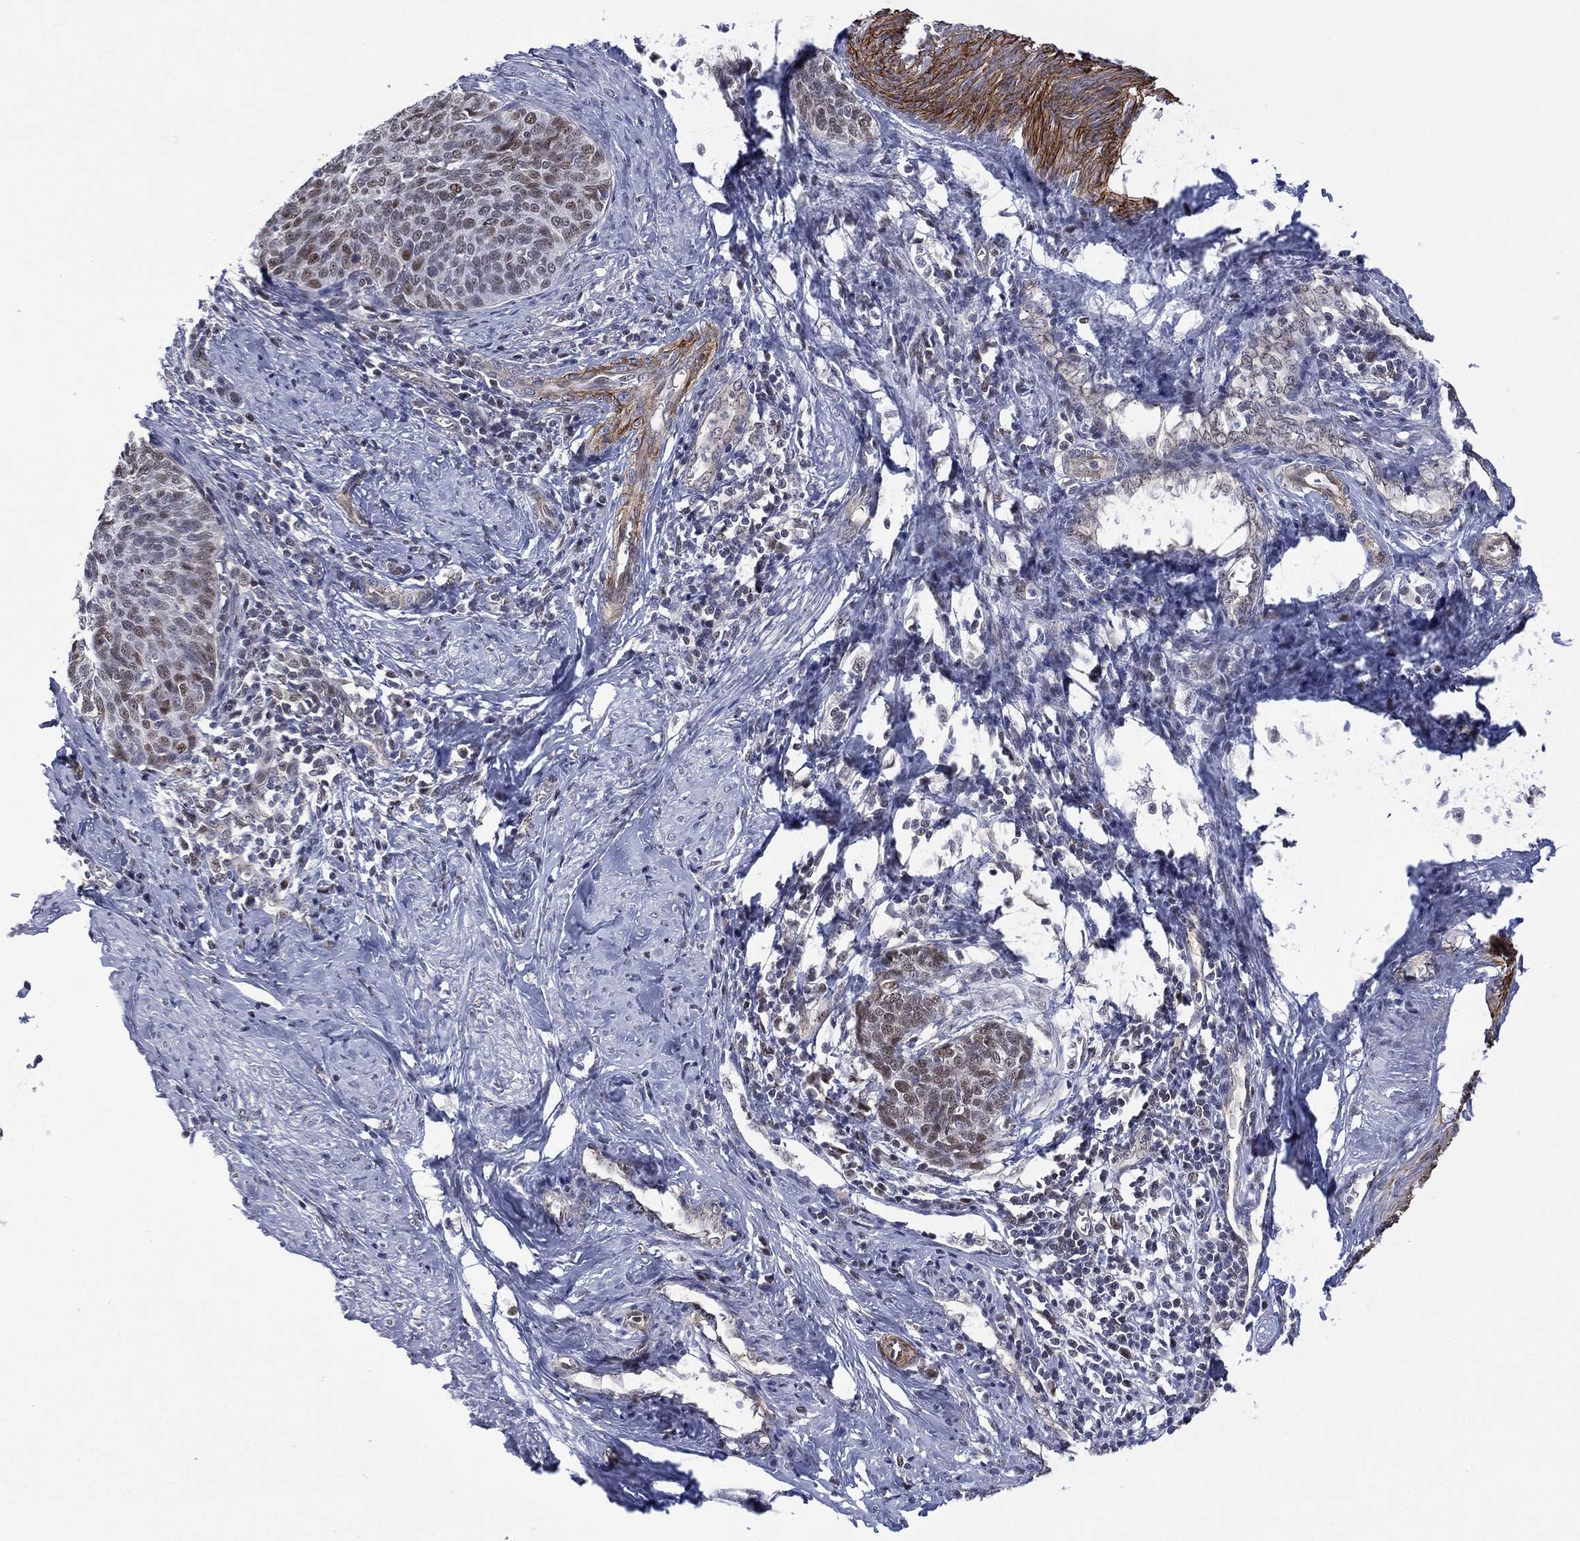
{"staining": {"intensity": "weak", "quantity": "25%-75%", "location": "nuclear"}, "tissue": "cervical cancer", "cell_type": "Tumor cells", "image_type": "cancer", "snomed": [{"axis": "morphology", "description": "Normal tissue, NOS"}, {"axis": "morphology", "description": "Squamous cell carcinoma, NOS"}, {"axis": "topography", "description": "Cervix"}], "caption": "Tumor cells demonstrate low levels of weak nuclear staining in about 25%-75% of cells in cervical cancer (squamous cell carcinoma).", "gene": "GSE1", "patient": {"sex": "female", "age": 39}}